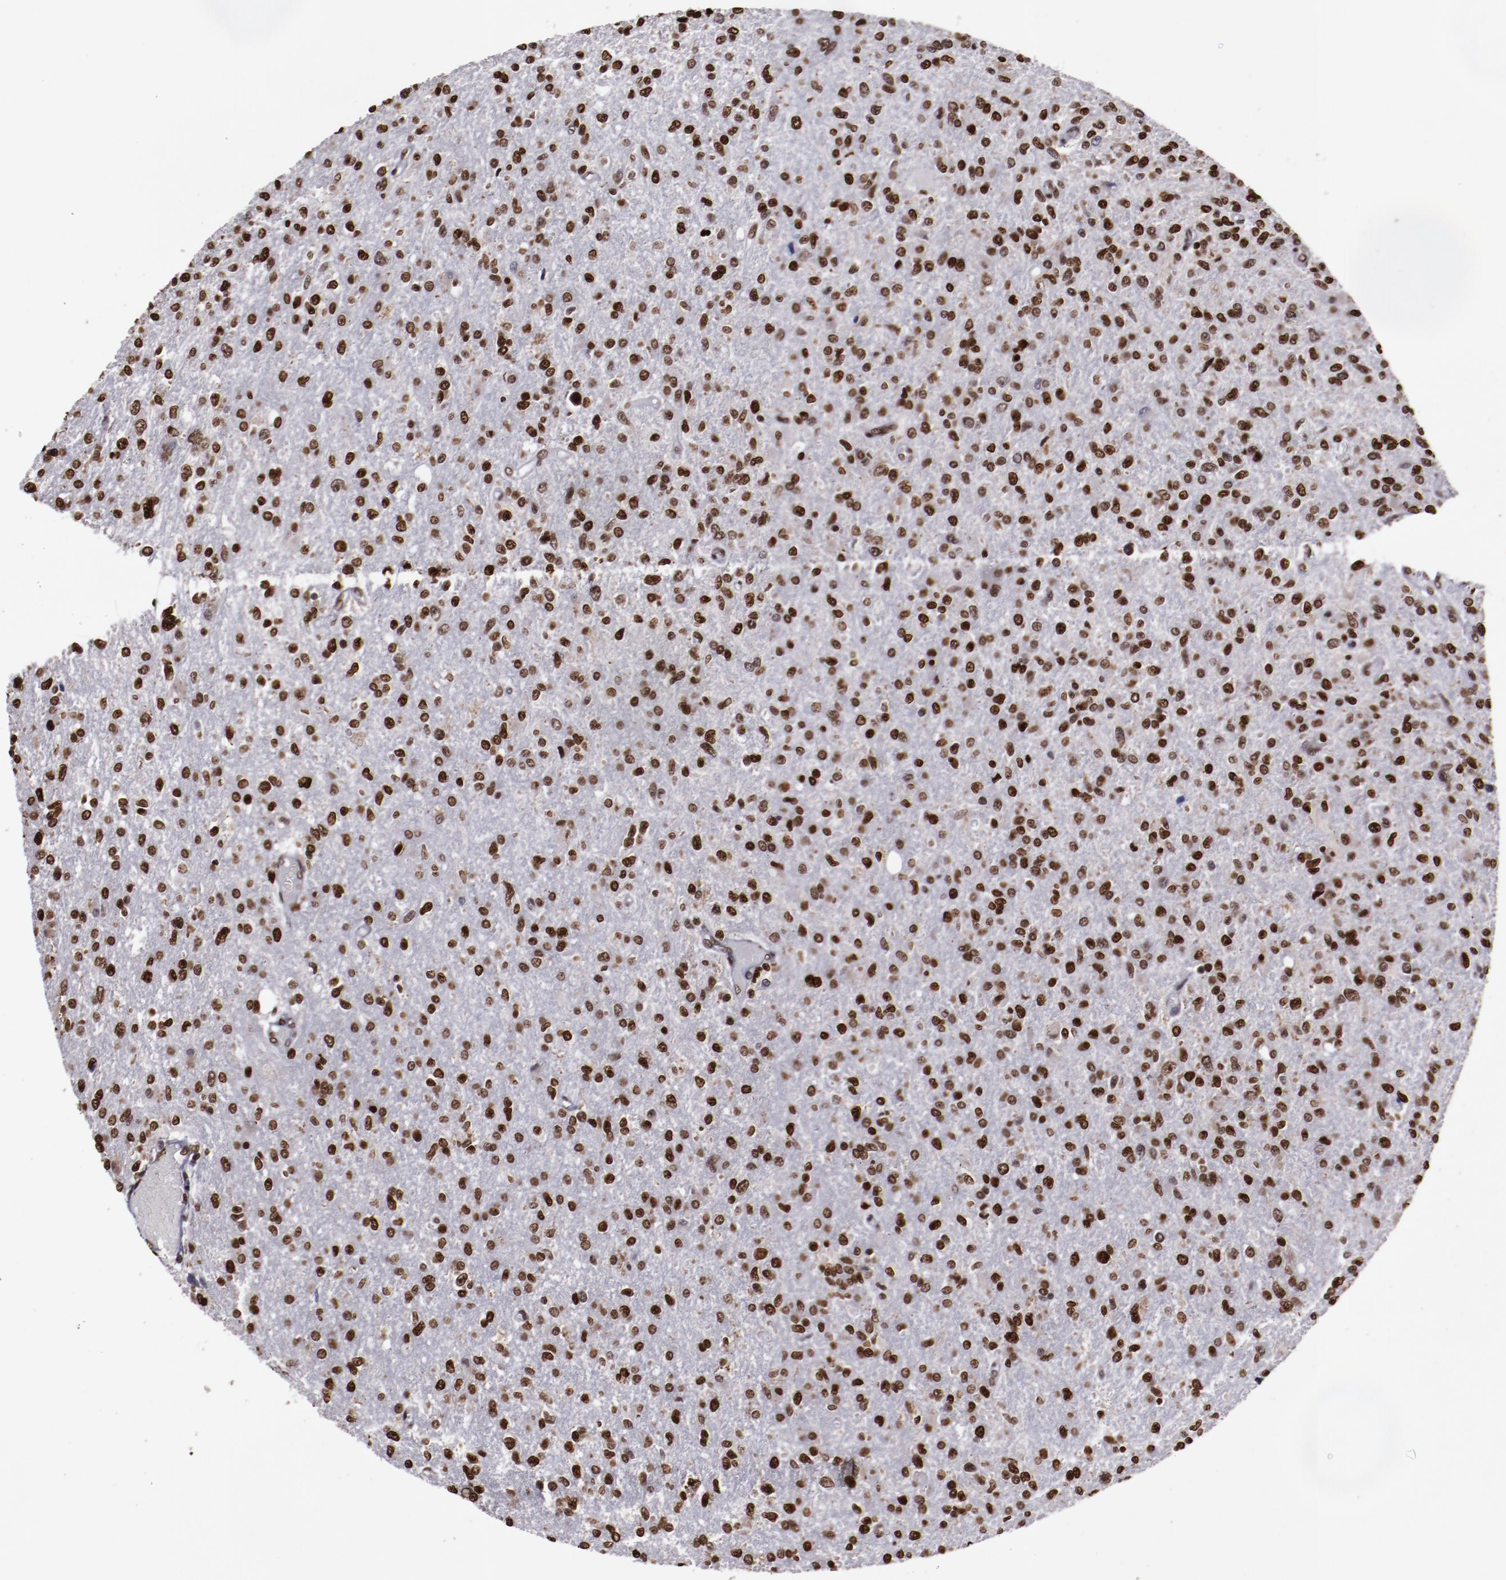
{"staining": {"intensity": "moderate", "quantity": ">75%", "location": "nuclear"}, "tissue": "glioma", "cell_type": "Tumor cells", "image_type": "cancer", "snomed": [{"axis": "morphology", "description": "Glioma, malignant, High grade"}, {"axis": "topography", "description": "Cerebral cortex"}], "caption": "Malignant glioma (high-grade) tissue demonstrates moderate nuclear positivity in approximately >75% of tumor cells", "gene": "APEX1", "patient": {"sex": "male", "age": 76}}